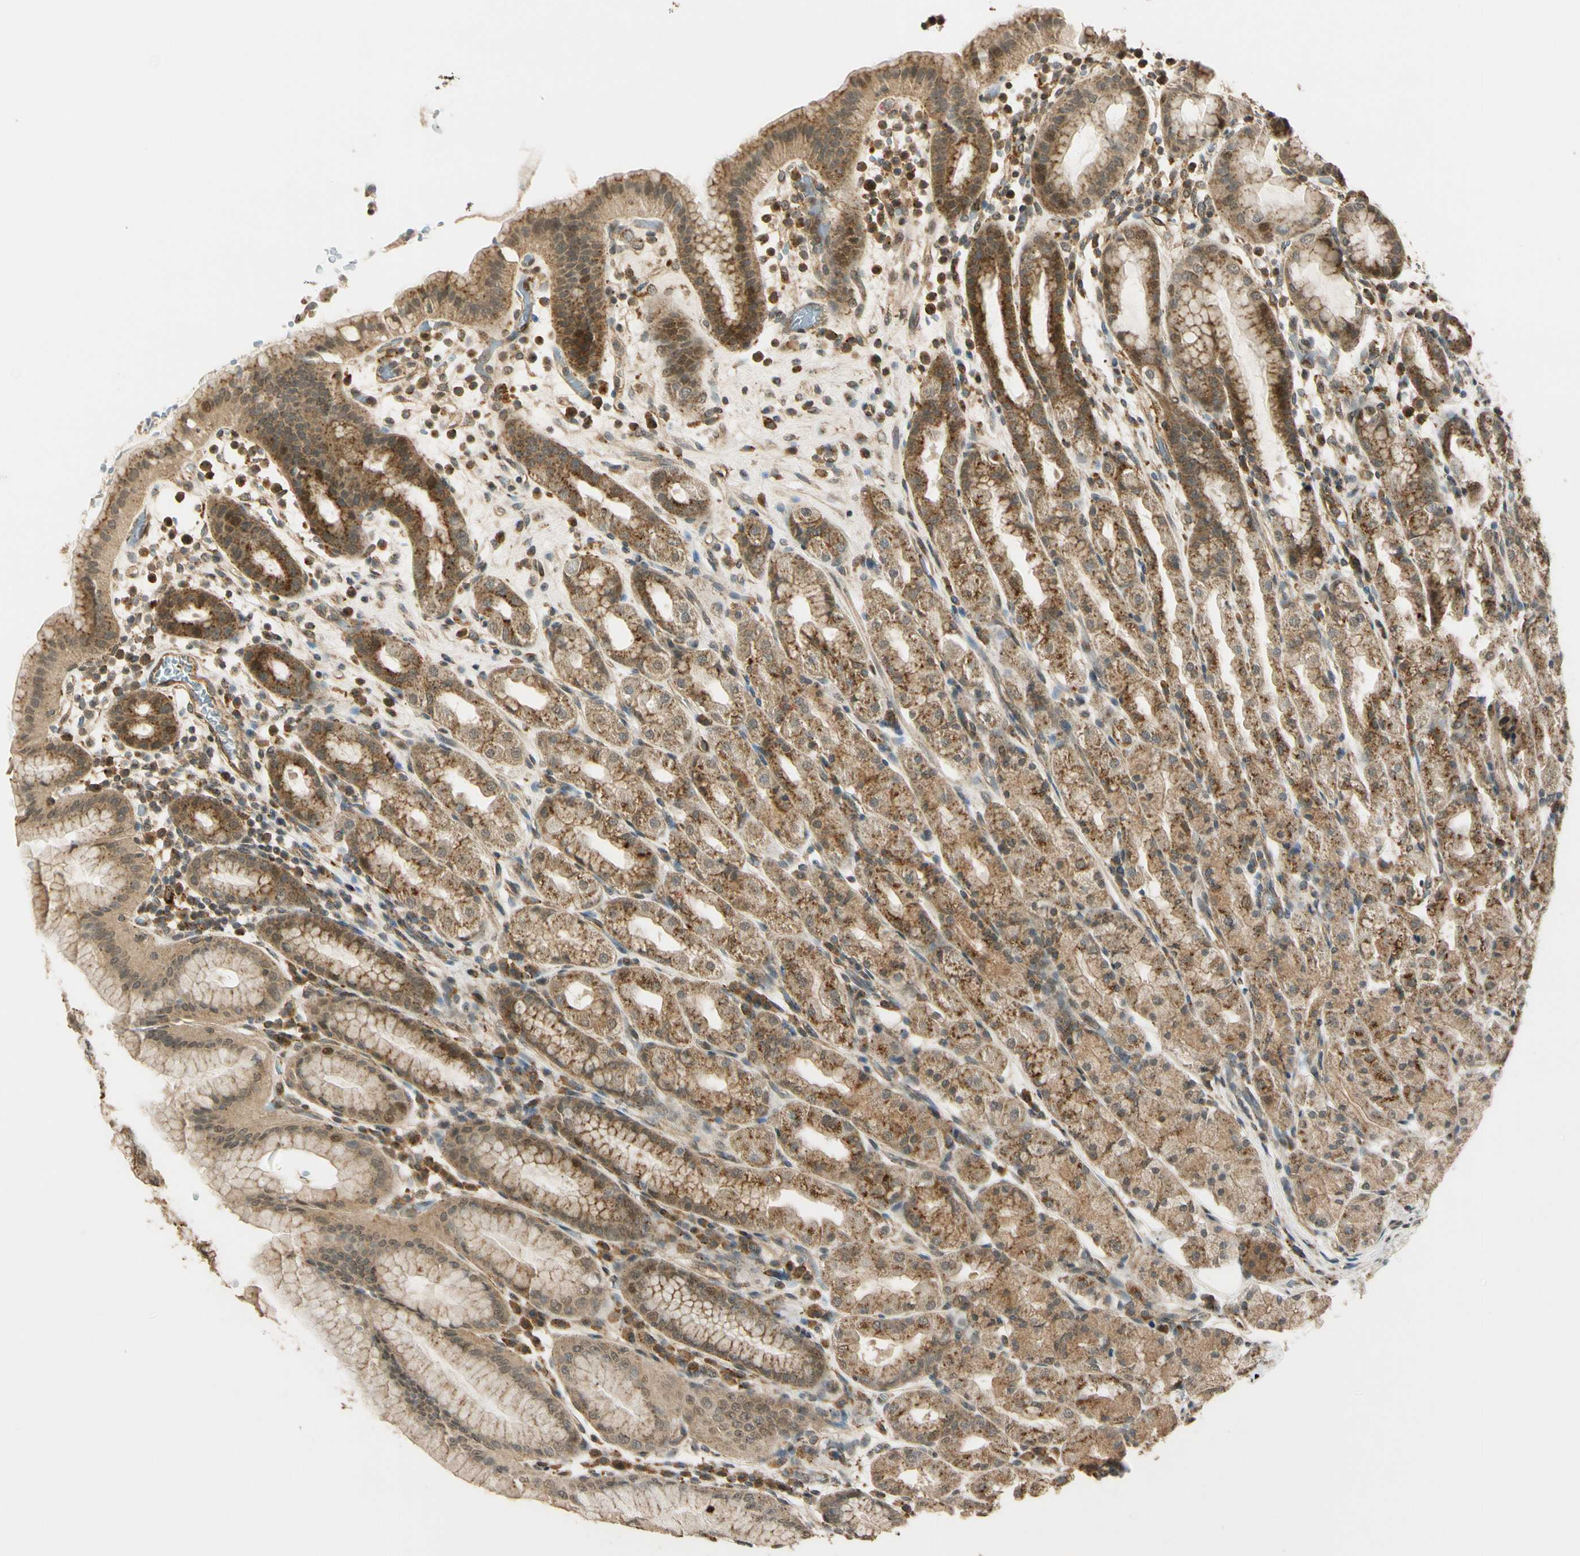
{"staining": {"intensity": "moderate", "quantity": ">75%", "location": "cytoplasmic/membranous"}, "tissue": "stomach", "cell_type": "Glandular cells", "image_type": "normal", "snomed": [{"axis": "morphology", "description": "Normal tissue, NOS"}, {"axis": "topography", "description": "Stomach, upper"}], "caption": "About >75% of glandular cells in benign human stomach exhibit moderate cytoplasmic/membranous protein expression as visualized by brown immunohistochemical staining.", "gene": "LAMTOR1", "patient": {"sex": "male", "age": 68}}